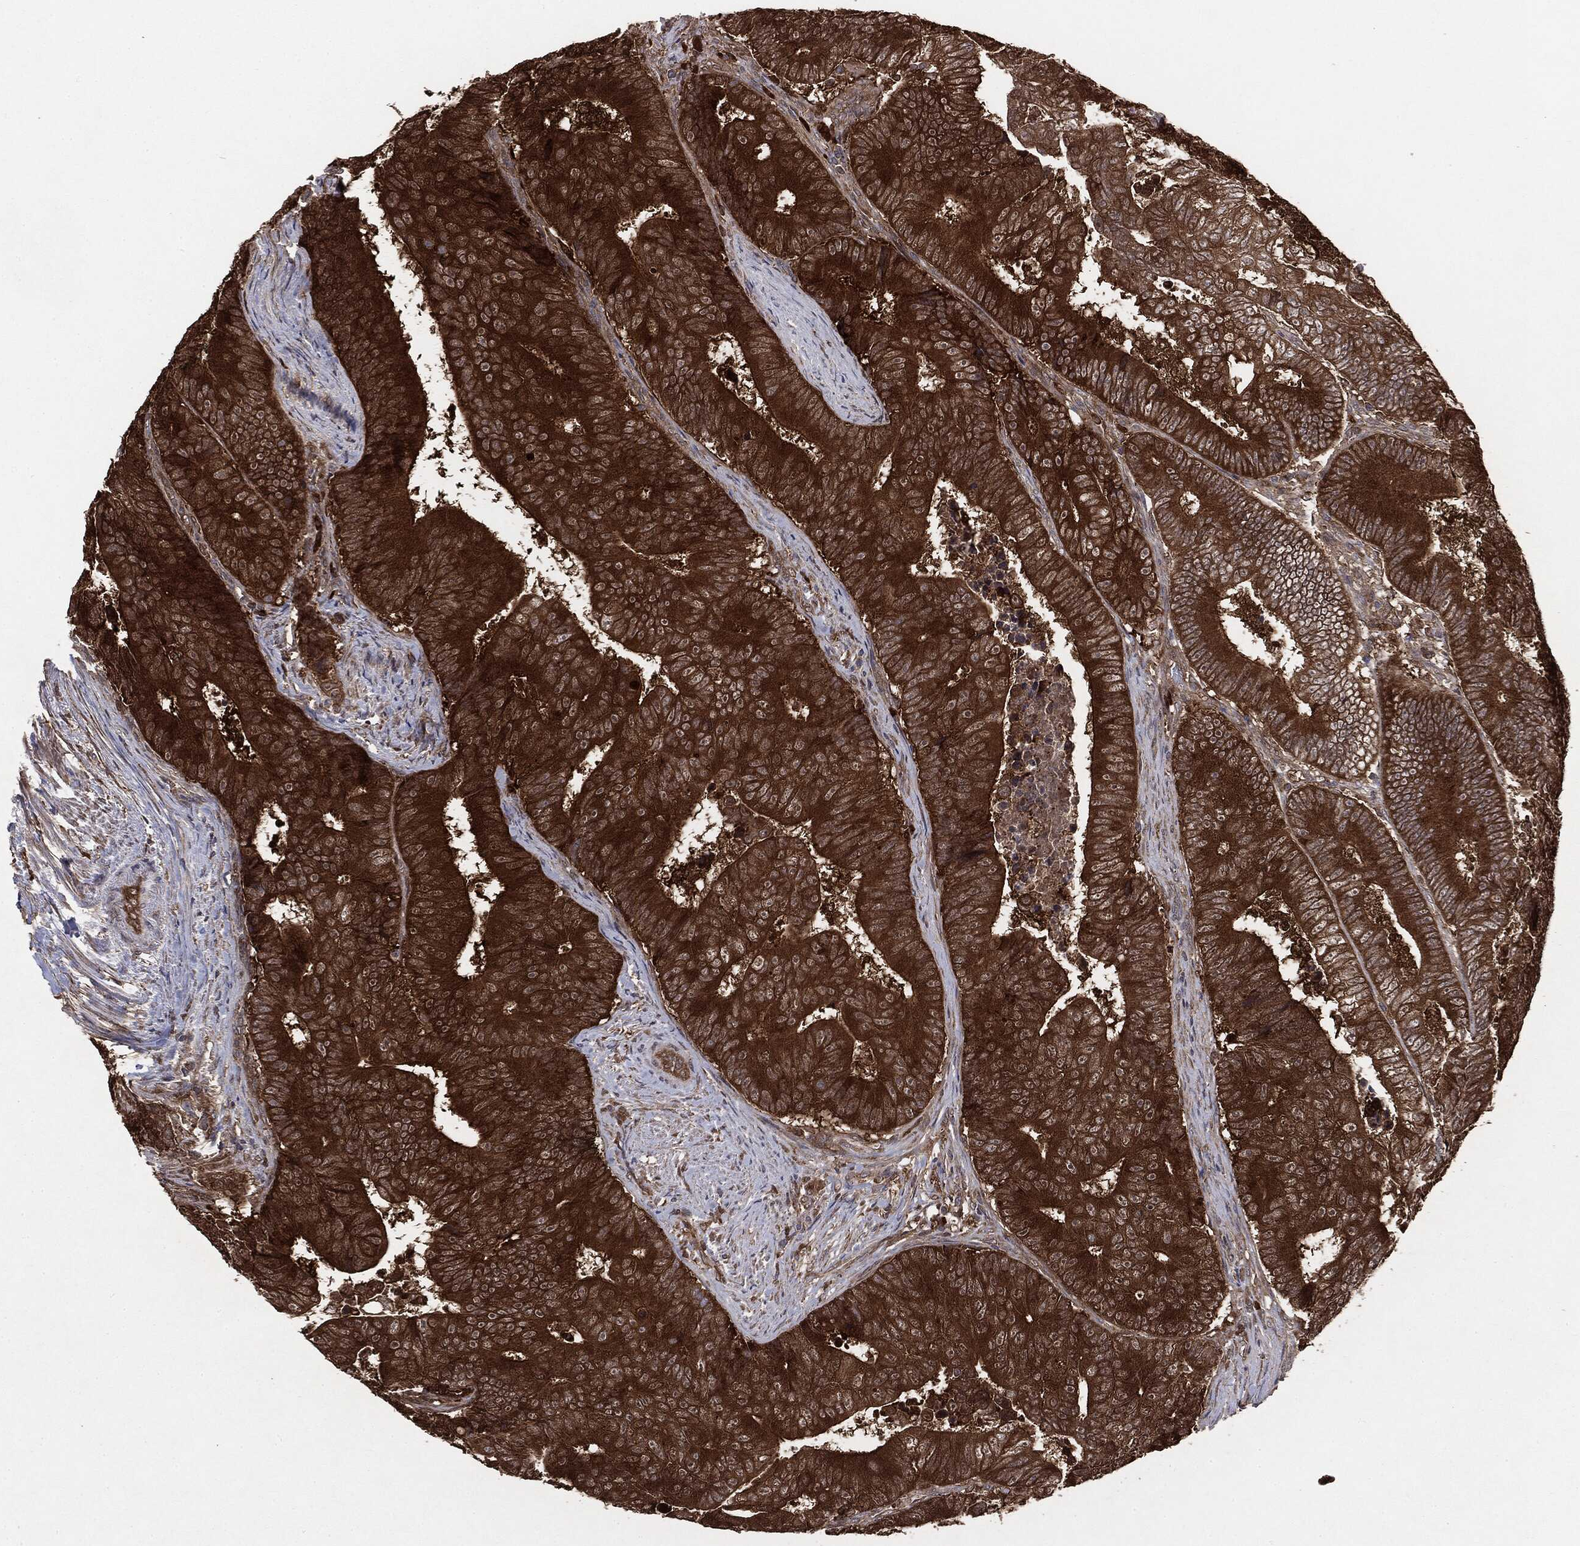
{"staining": {"intensity": "strong", "quantity": ">75%", "location": "cytoplasmic/membranous"}, "tissue": "colorectal cancer", "cell_type": "Tumor cells", "image_type": "cancer", "snomed": [{"axis": "morphology", "description": "Adenocarcinoma, NOS"}, {"axis": "topography", "description": "Colon"}], "caption": "Brown immunohistochemical staining in colorectal cancer (adenocarcinoma) displays strong cytoplasmic/membranous expression in about >75% of tumor cells.", "gene": "NME1", "patient": {"sex": "female", "age": 48}}